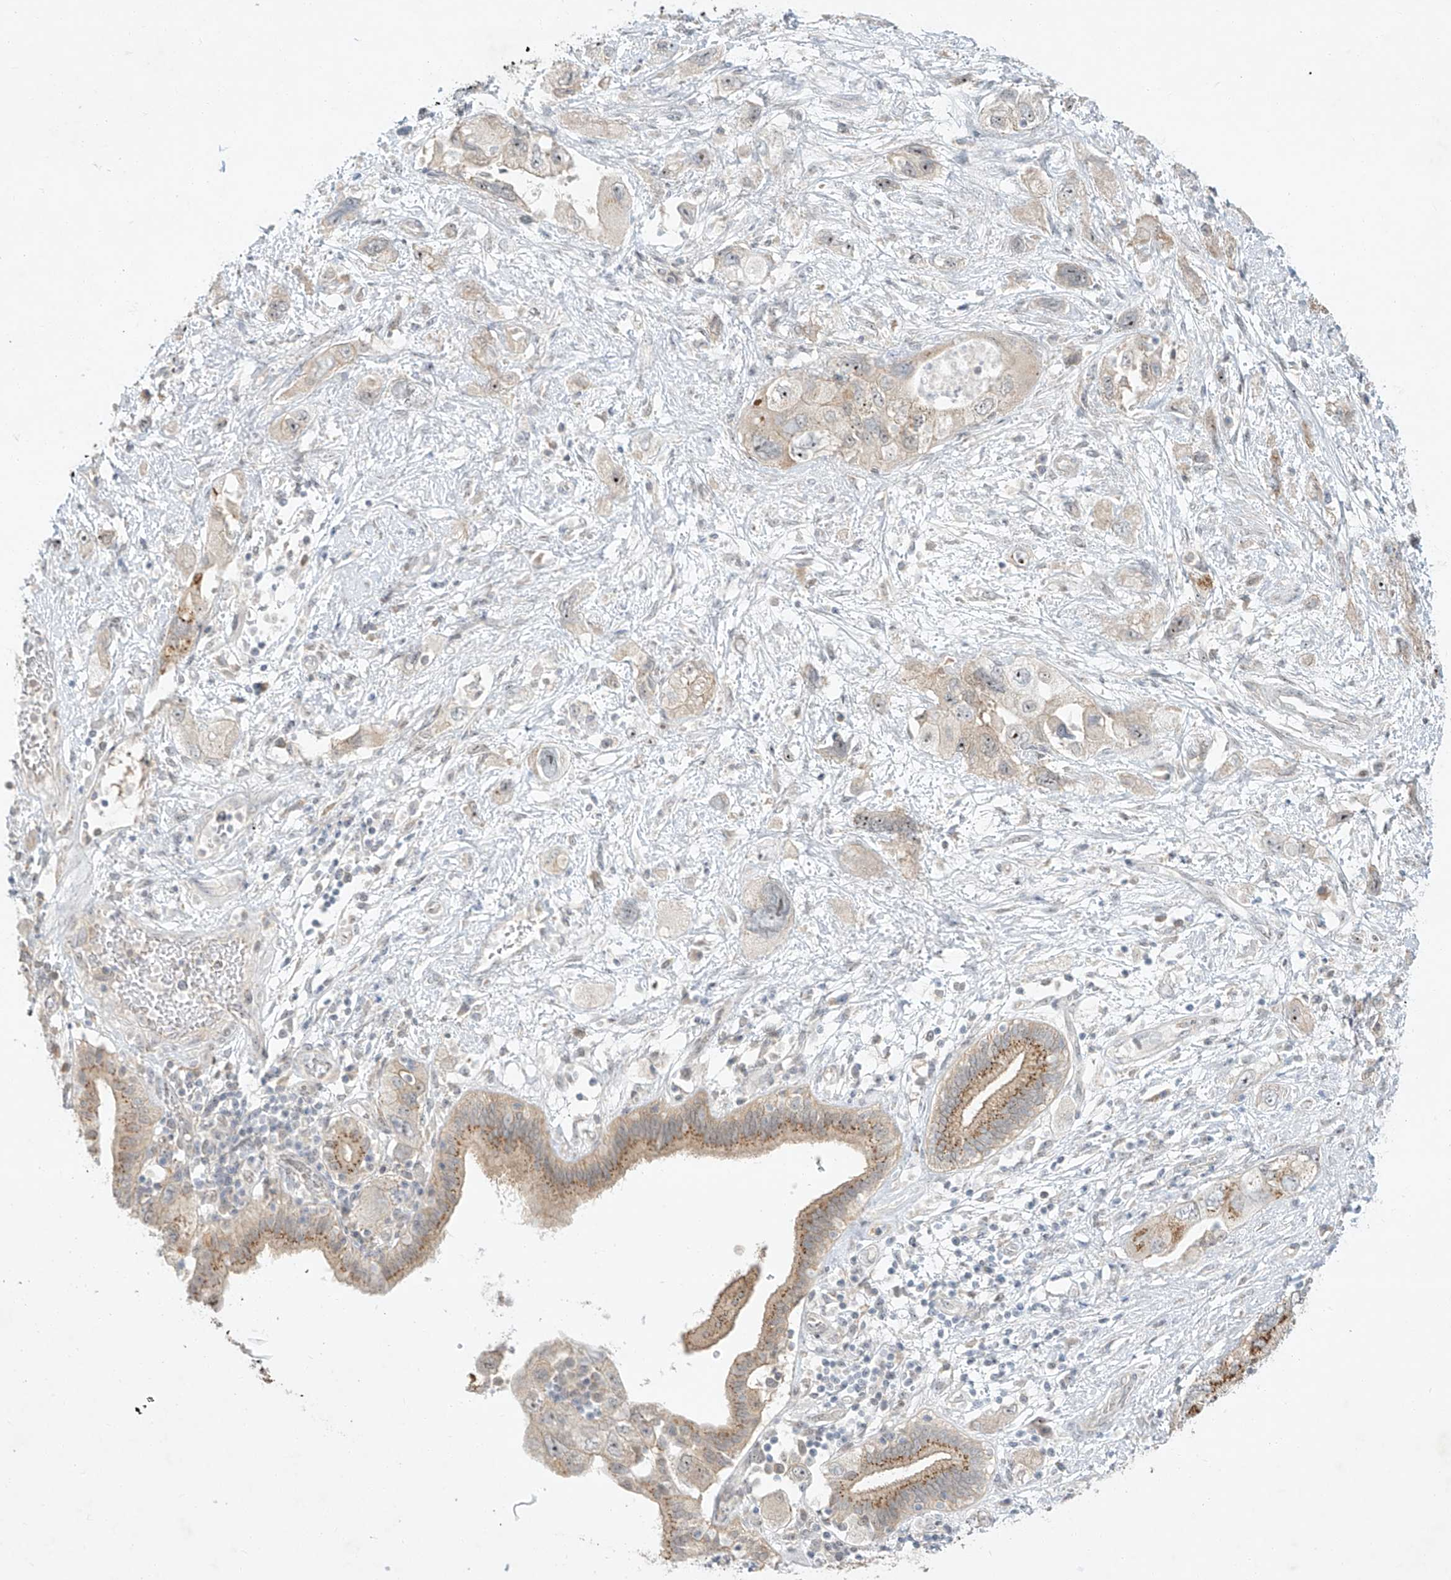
{"staining": {"intensity": "moderate", "quantity": "25%-75%", "location": "cytoplasmic/membranous"}, "tissue": "pancreatic cancer", "cell_type": "Tumor cells", "image_type": "cancer", "snomed": [{"axis": "morphology", "description": "Adenocarcinoma, NOS"}, {"axis": "topography", "description": "Pancreas"}], "caption": "DAB (3,3'-diaminobenzidine) immunohistochemical staining of human adenocarcinoma (pancreatic) displays moderate cytoplasmic/membranous protein expression in approximately 25%-75% of tumor cells. (DAB = brown stain, brightfield microscopy at high magnification).", "gene": "PAK6", "patient": {"sex": "female", "age": 73}}